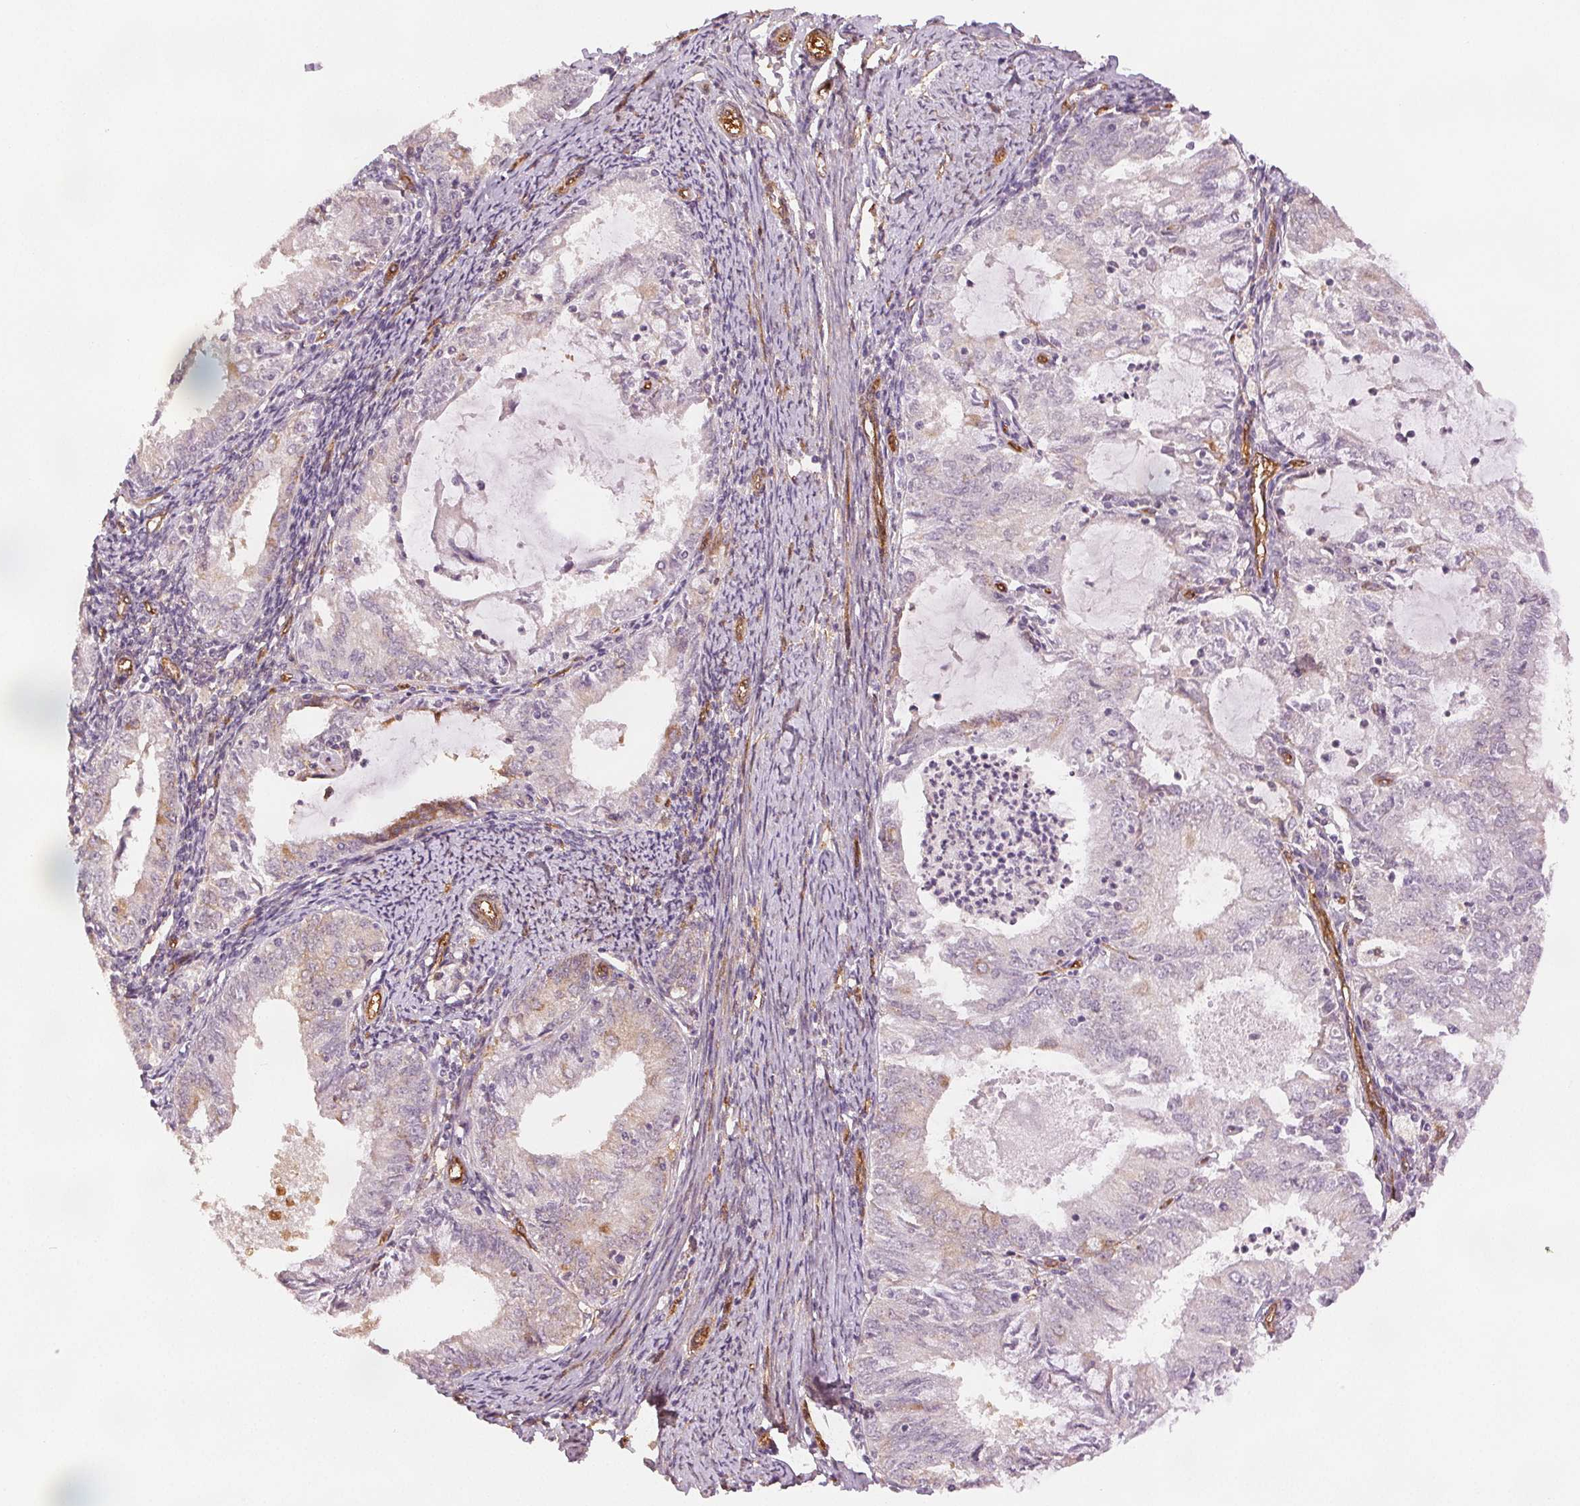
{"staining": {"intensity": "negative", "quantity": "none", "location": "none"}, "tissue": "endometrial cancer", "cell_type": "Tumor cells", "image_type": "cancer", "snomed": [{"axis": "morphology", "description": "Adenocarcinoma, NOS"}, {"axis": "topography", "description": "Endometrium"}], "caption": "Immunohistochemistry micrograph of neoplastic tissue: human endometrial adenocarcinoma stained with DAB demonstrates no significant protein expression in tumor cells.", "gene": "DIAPH2", "patient": {"sex": "female", "age": 57}}